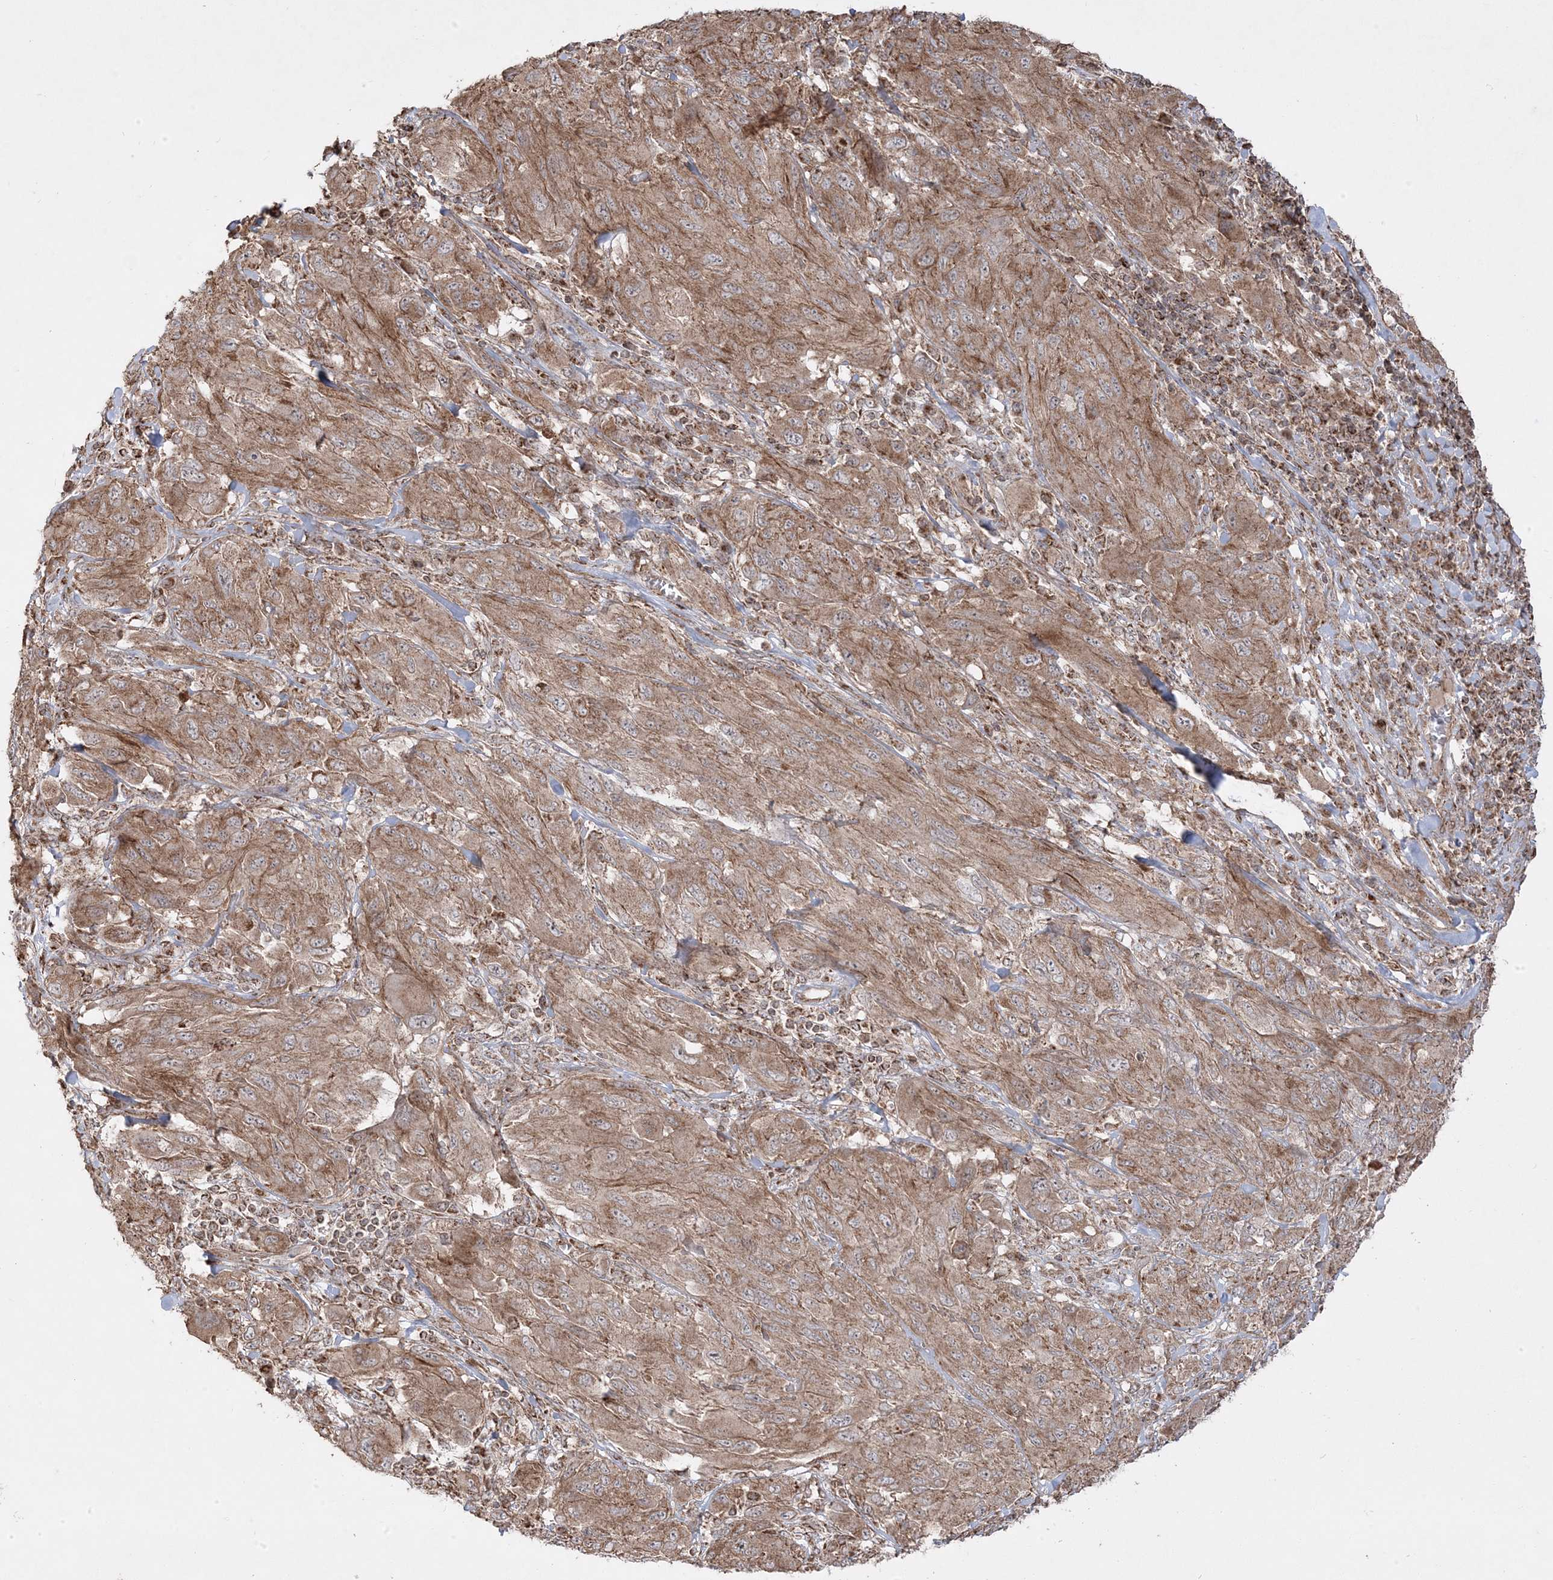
{"staining": {"intensity": "moderate", "quantity": ">75%", "location": "cytoplasmic/membranous"}, "tissue": "melanoma", "cell_type": "Tumor cells", "image_type": "cancer", "snomed": [{"axis": "morphology", "description": "Malignant melanoma, NOS"}, {"axis": "topography", "description": "Skin"}], "caption": "About >75% of tumor cells in human melanoma demonstrate moderate cytoplasmic/membranous protein positivity as visualized by brown immunohistochemical staining.", "gene": "CLUAP1", "patient": {"sex": "female", "age": 91}}